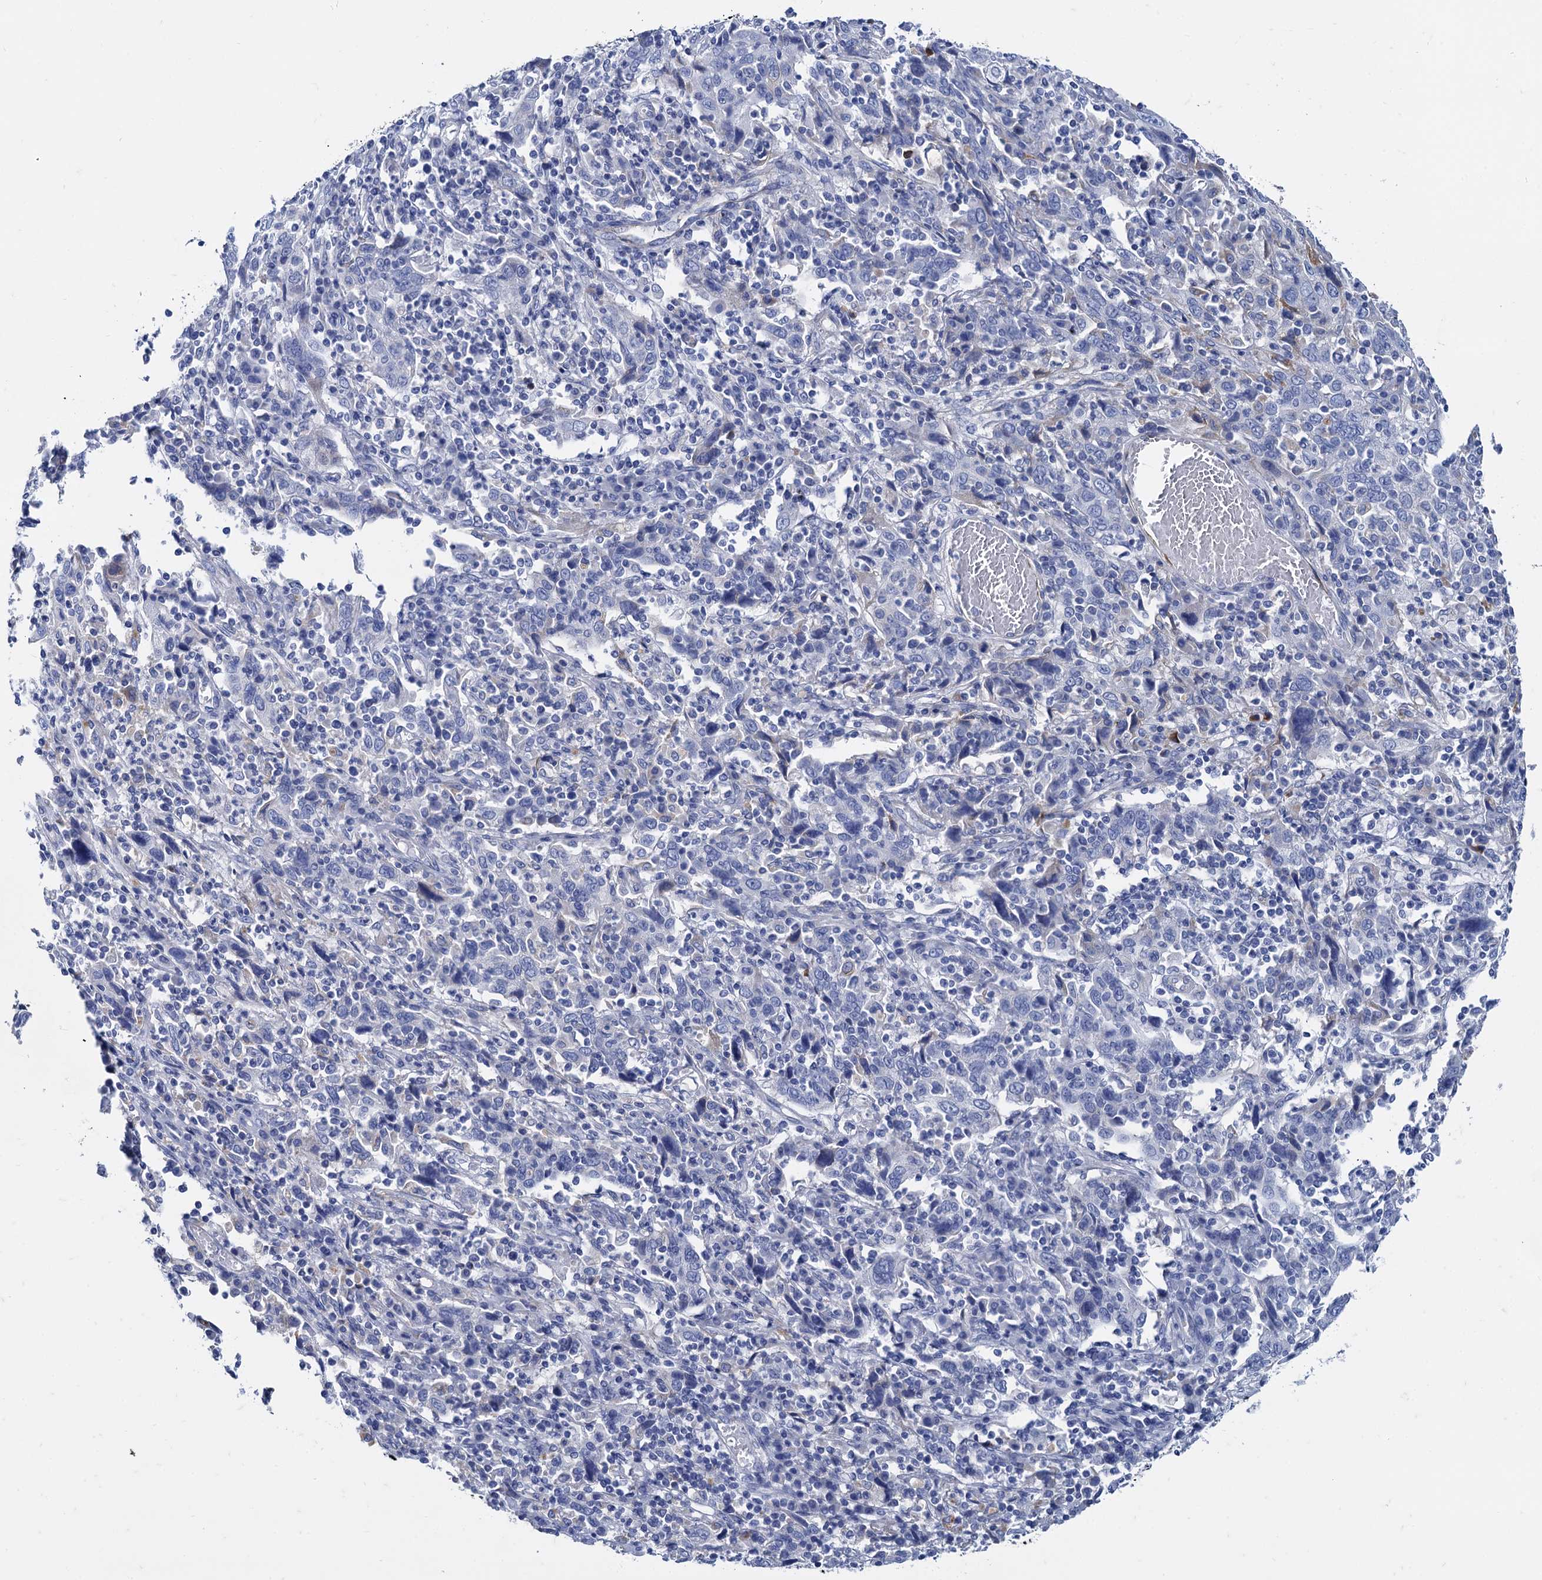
{"staining": {"intensity": "negative", "quantity": "none", "location": "none"}, "tissue": "cervical cancer", "cell_type": "Tumor cells", "image_type": "cancer", "snomed": [{"axis": "morphology", "description": "Squamous cell carcinoma, NOS"}, {"axis": "topography", "description": "Cervix"}], "caption": "Immunohistochemistry micrograph of neoplastic tissue: human cervical cancer stained with DAB (3,3'-diaminobenzidine) shows no significant protein staining in tumor cells.", "gene": "APOD", "patient": {"sex": "female", "age": 46}}